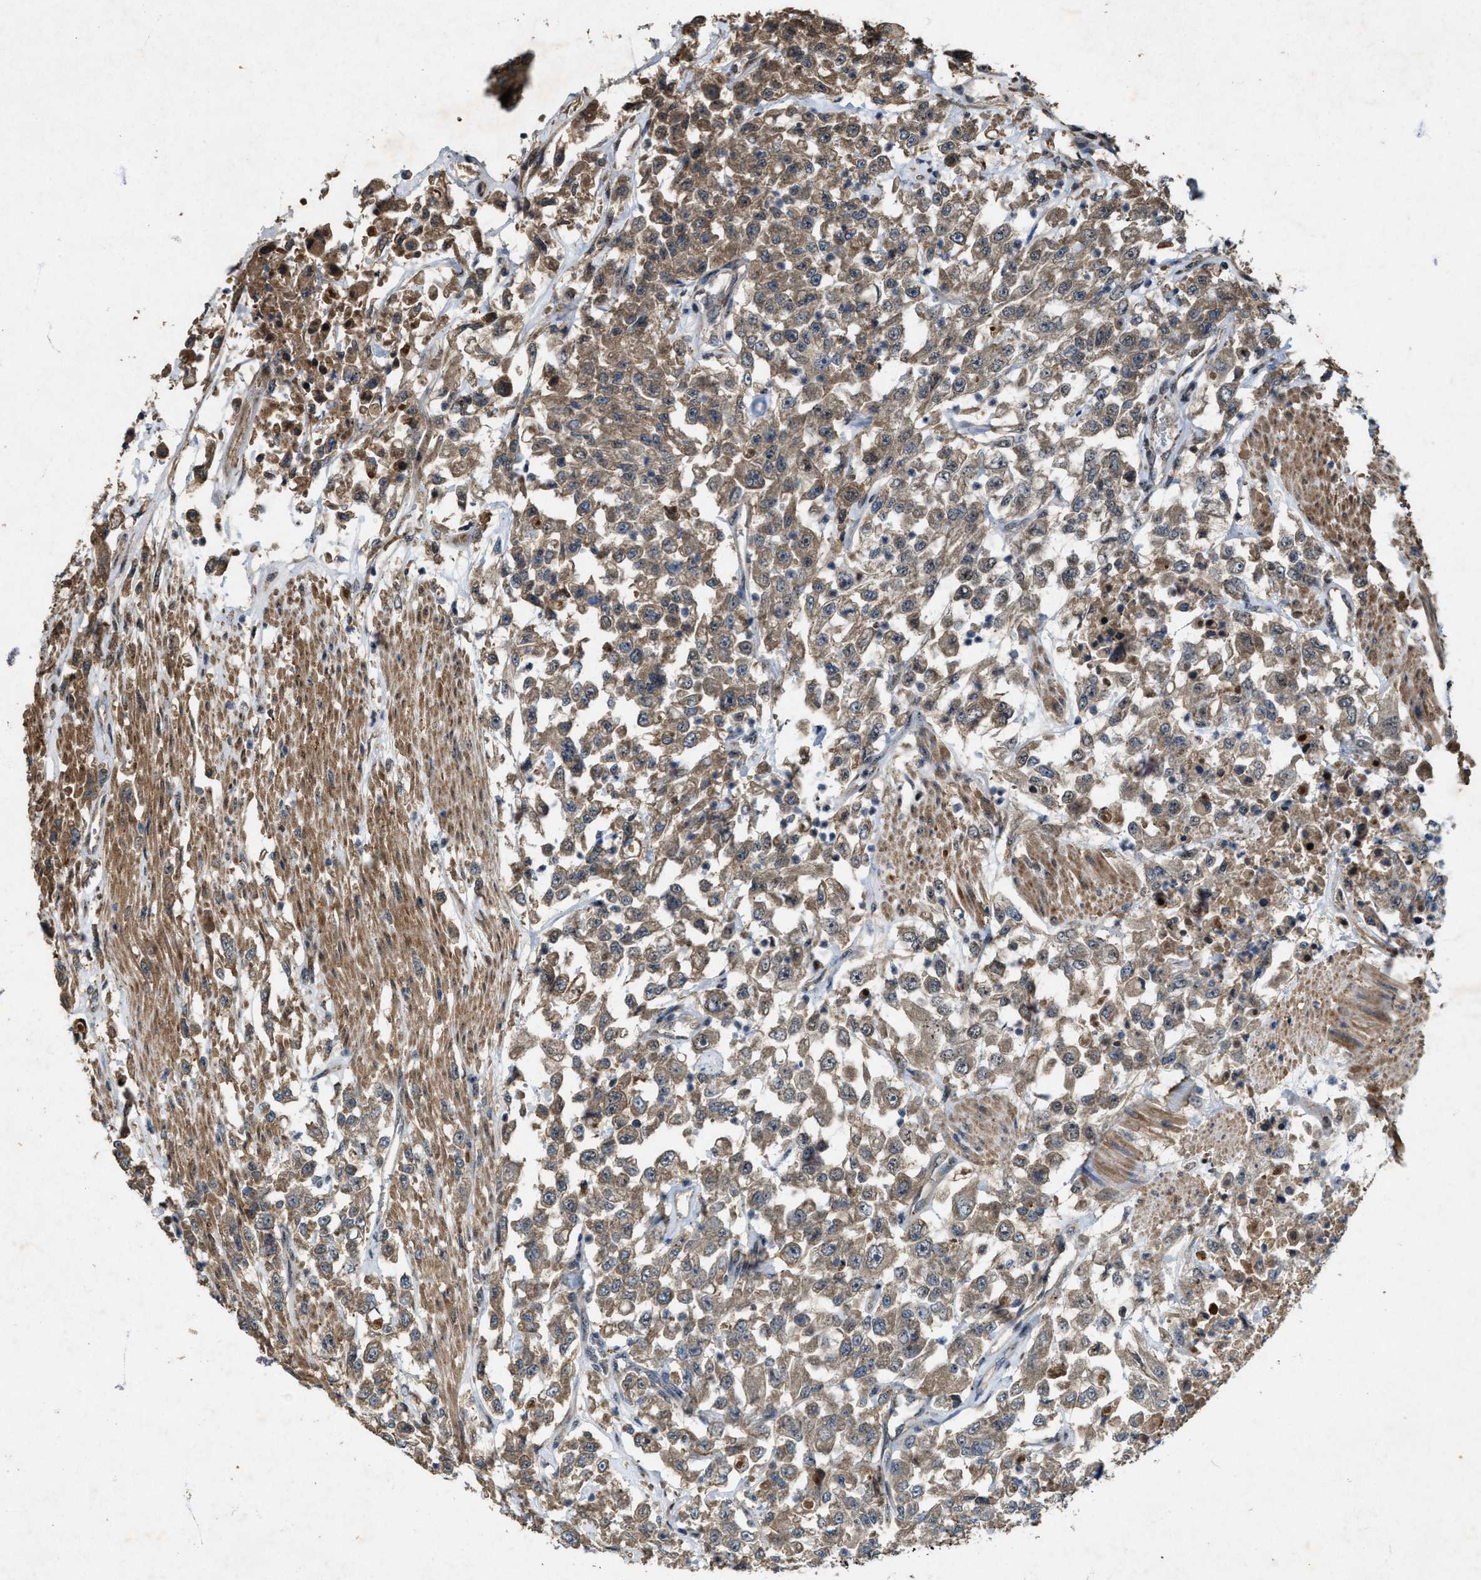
{"staining": {"intensity": "moderate", "quantity": ">75%", "location": "cytoplasmic/membranous"}, "tissue": "urothelial cancer", "cell_type": "Tumor cells", "image_type": "cancer", "snomed": [{"axis": "morphology", "description": "Urothelial carcinoma, High grade"}, {"axis": "topography", "description": "Urinary bladder"}], "caption": "Human urothelial carcinoma (high-grade) stained for a protein (brown) displays moderate cytoplasmic/membranous positive staining in approximately >75% of tumor cells.", "gene": "PDP2", "patient": {"sex": "male", "age": 46}}